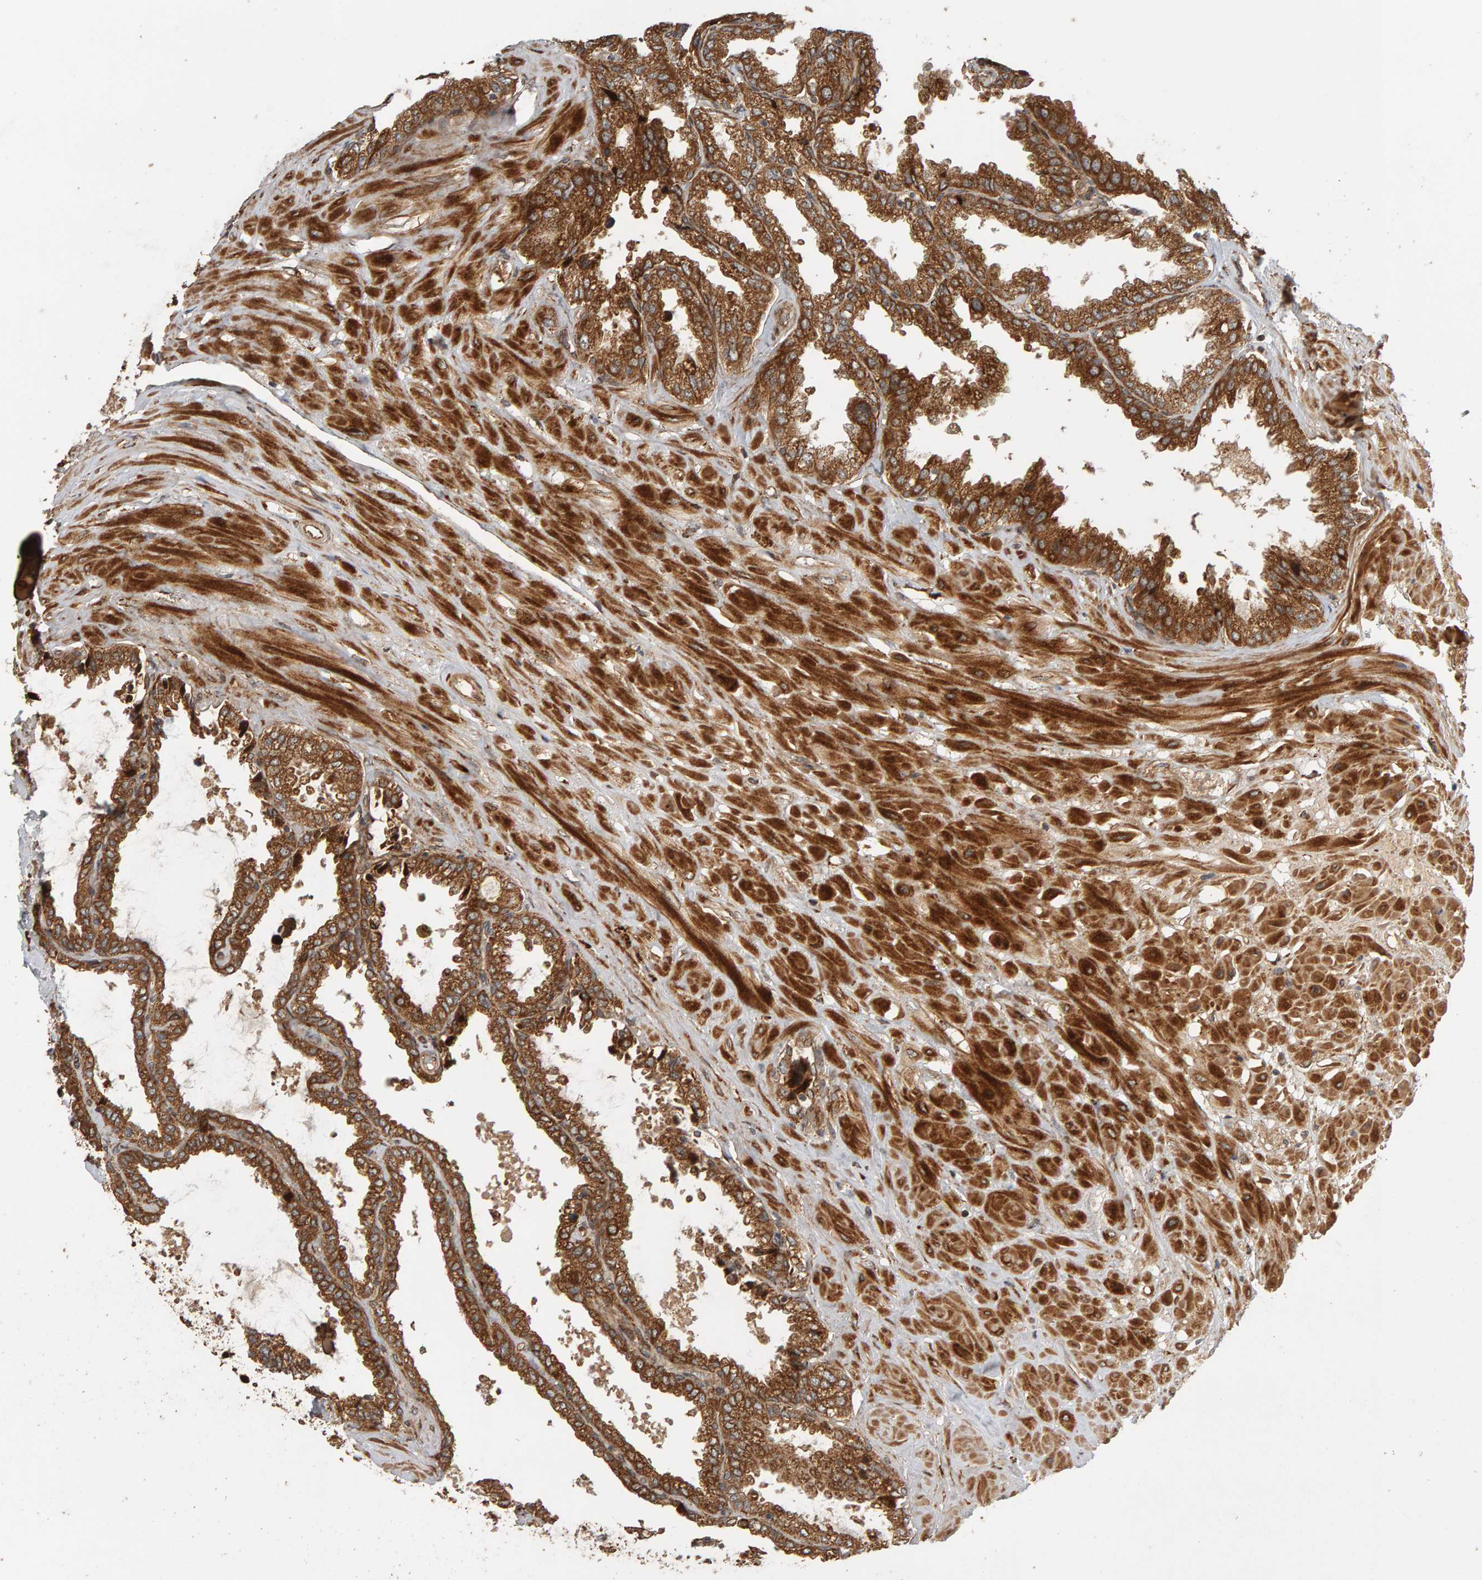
{"staining": {"intensity": "strong", "quantity": ">75%", "location": "cytoplasmic/membranous"}, "tissue": "seminal vesicle", "cell_type": "Glandular cells", "image_type": "normal", "snomed": [{"axis": "morphology", "description": "Normal tissue, NOS"}, {"axis": "topography", "description": "Seminal veicle"}], "caption": "Immunohistochemistry (IHC) (DAB (3,3'-diaminobenzidine)) staining of unremarkable seminal vesicle demonstrates strong cytoplasmic/membranous protein positivity in about >75% of glandular cells.", "gene": "ZFAND1", "patient": {"sex": "male", "age": 46}}